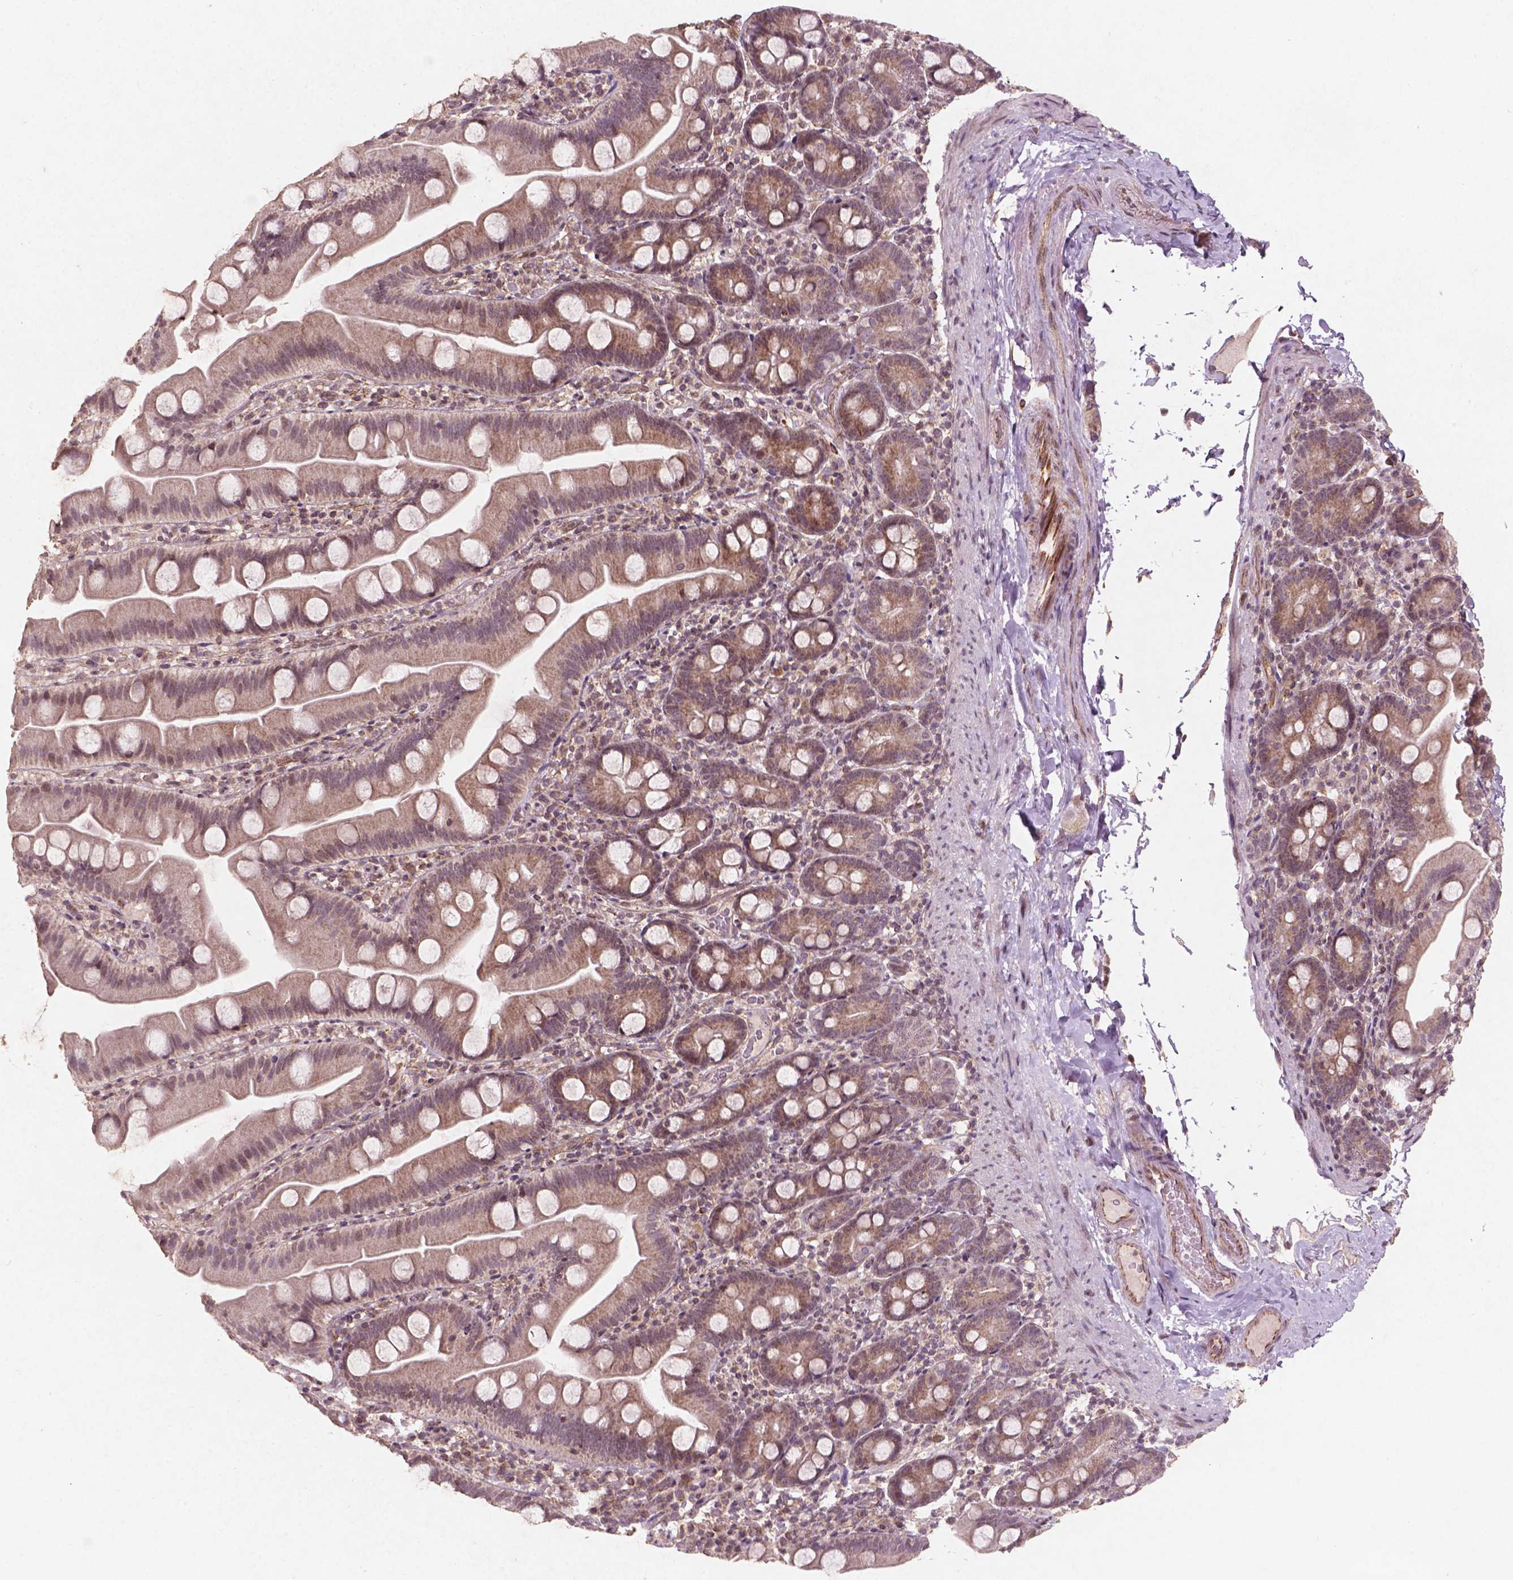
{"staining": {"intensity": "weak", "quantity": "25%-75%", "location": "cytoplasmic/membranous"}, "tissue": "small intestine", "cell_type": "Glandular cells", "image_type": "normal", "snomed": [{"axis": "morphology", "description": "Normal tissue, NOS"}, {"axis": "topography", "description": "Small intestine"}], "caption": "Immunohistochemistry (IHC) (DAB (3,3'-diaminobenzidine)) staining of benign human small intestine reveals weak cytoplasmic/membranous protein positivity in approximately 25%-75% of glandular cells.", "gene": "SMAD2", "patient": {"sex": "female", "age": 68}}